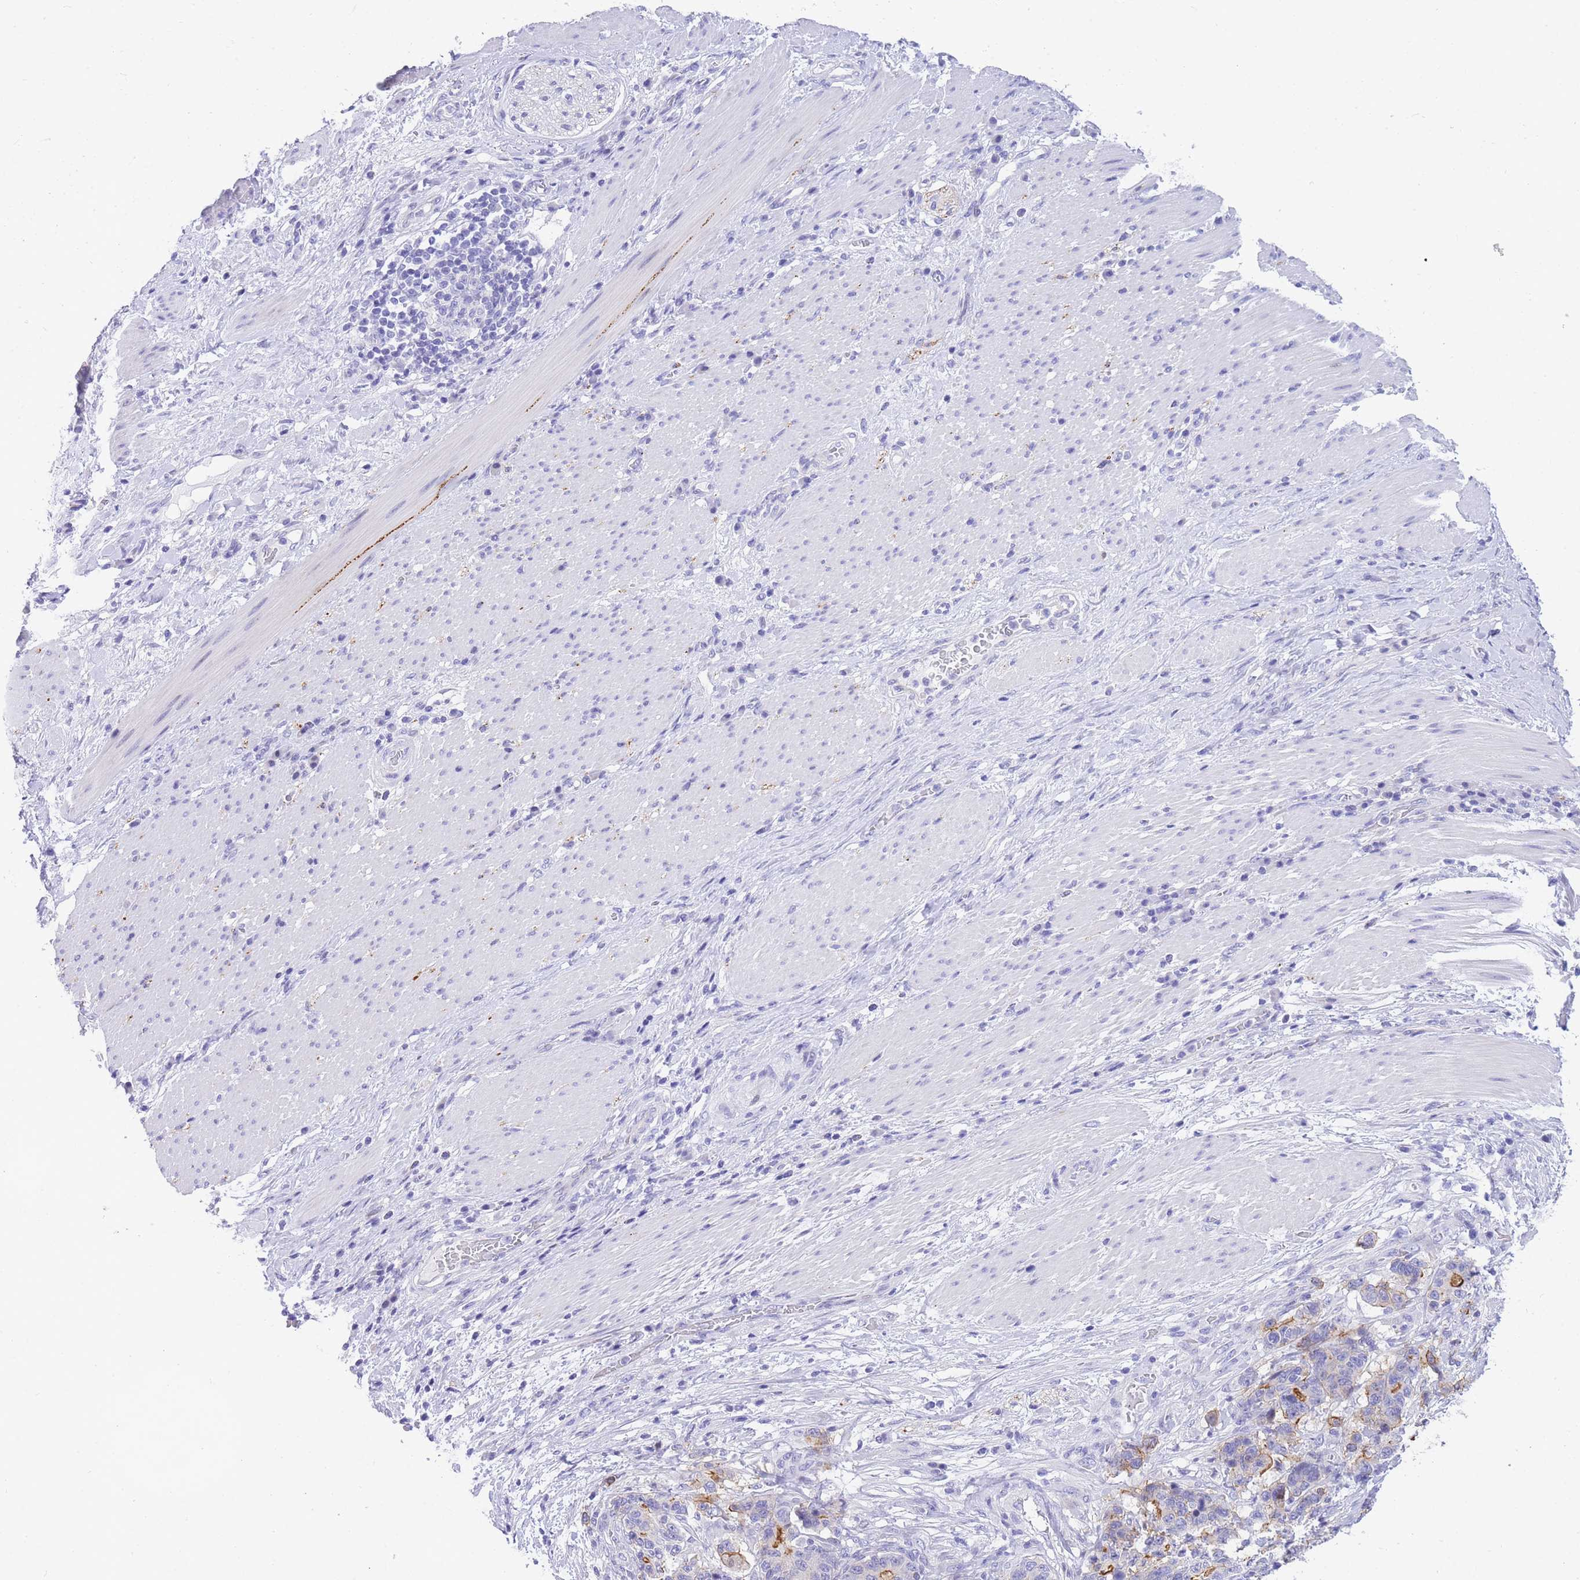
{"staining": {"intensity": "moderate", "quantity": "<25%", "location": "cytoplasmic/membranous"}, "tissue": "stomach cancer", "cell_type": "Tumor cells", "image_type": "cancer", "snomed": [{"axis": "morphology", "description": "Normal tissue, NOS"}, {"axis": "morphology", "description": "Adenocarcinoma, NOS"}, {"axis": "topography", "description": "Stomach"}], "caption": "The micrograph exhibits staining of stomach cancer, revealing moderate cytoplasmic/membranous protein expression (brown color) within tumor cells.", "gene": "TIFAB", "patient": {"sex": "female", "age": 64}}